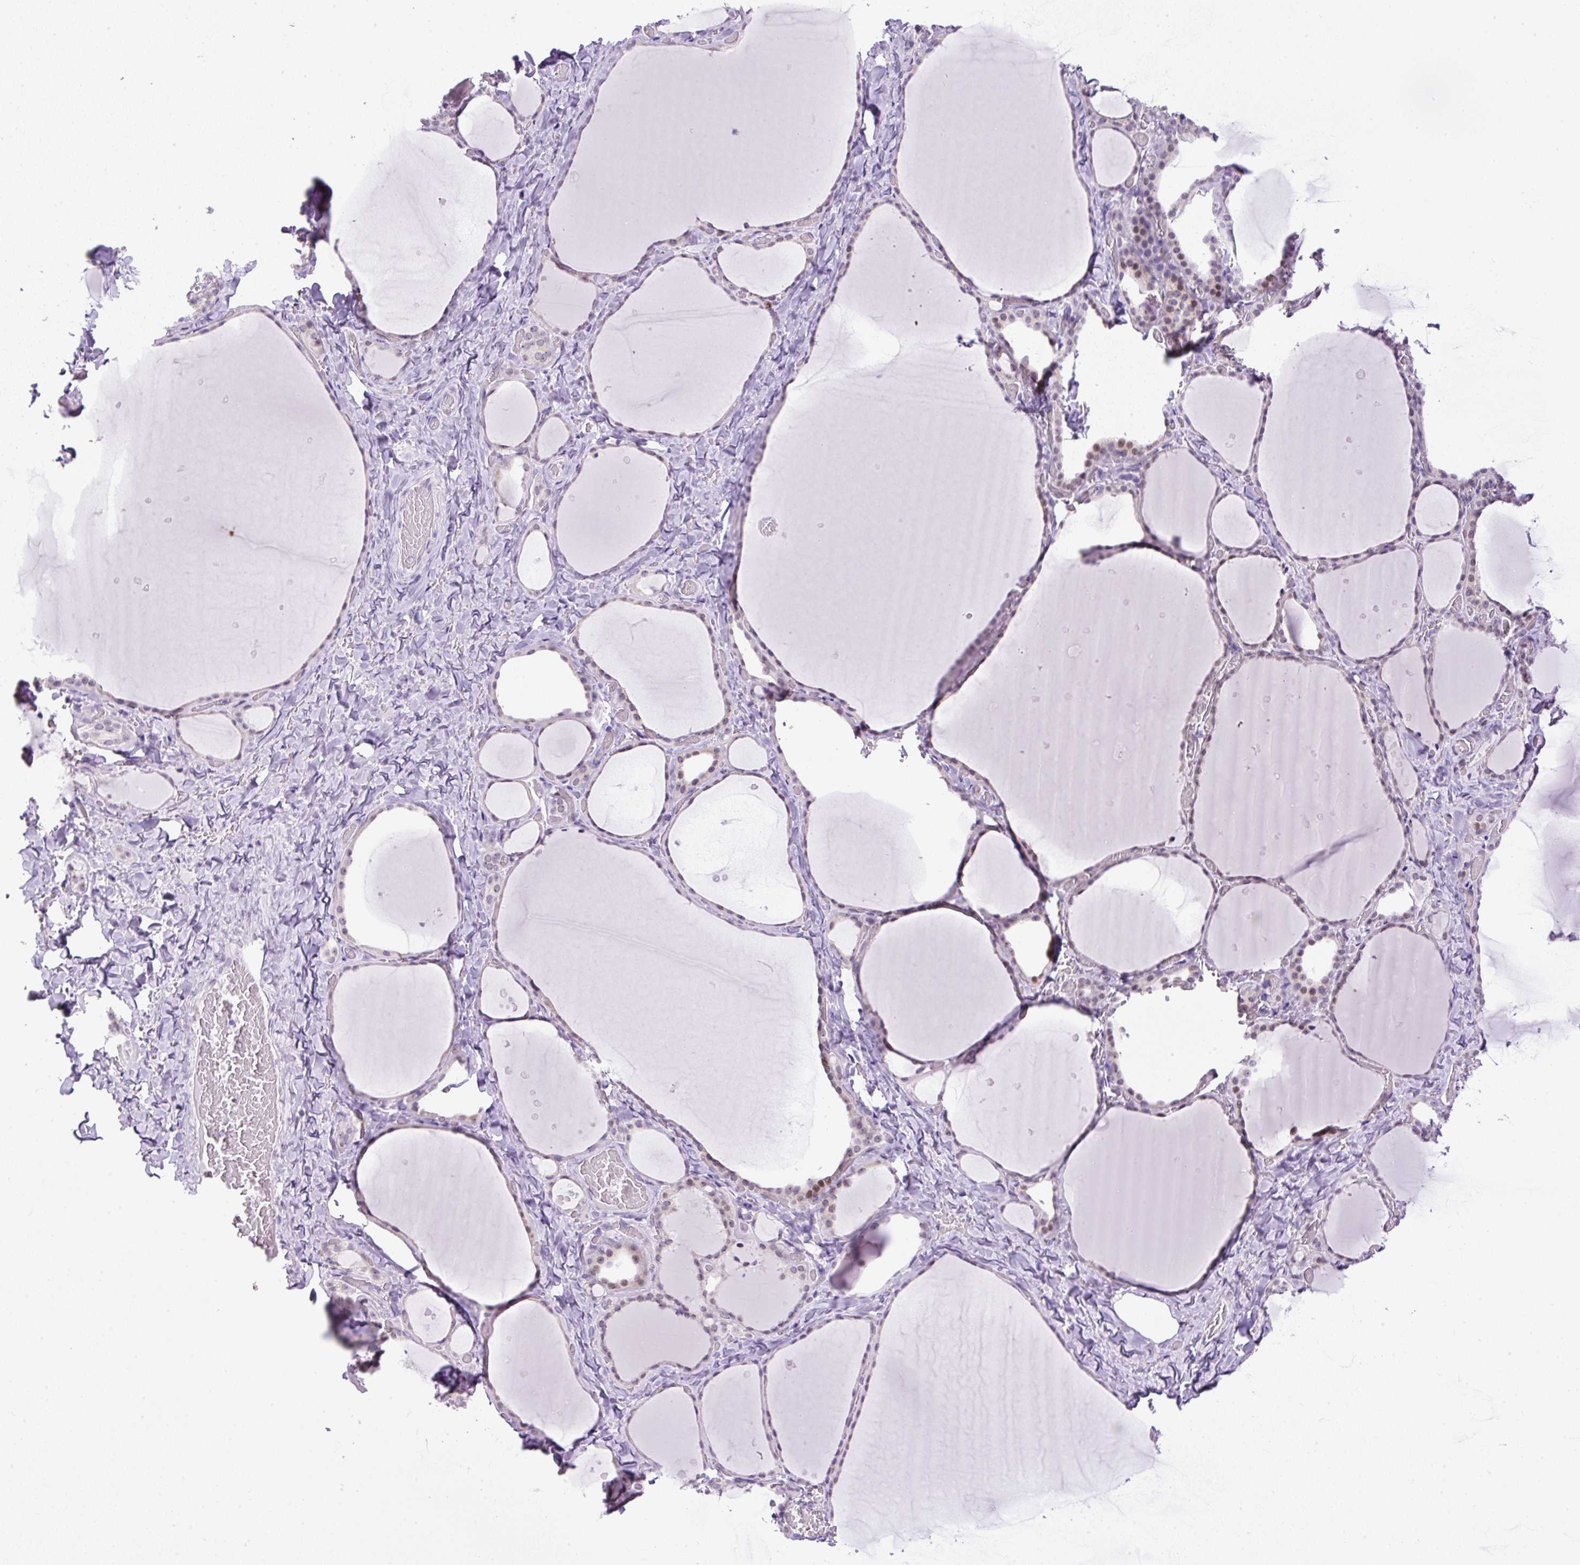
{"staining": {"intensity": "moderate", "quantity": "25%-75%", "location": "nuclear"}, "tissue": "thyroid gland", "cell_type": "Glandular cells", "image_type": "normal", "snomed": [{"axis": "morphology", "description": "Normal tissue, NOS"}, {"axis": "topography", "description": "Thyroid gland"}], "caption": "Protein staining demonstrates moderate nuclear staining in approximately 25%-75% of glandular cells in normal thyroid gland. The protein is stained brown, and the nuclei are stained in blue (DAB IHC with brightfield microscopy, high magnification).", "gene": "RHBDD2", "patient": {"sex": "female", "age": 36}}